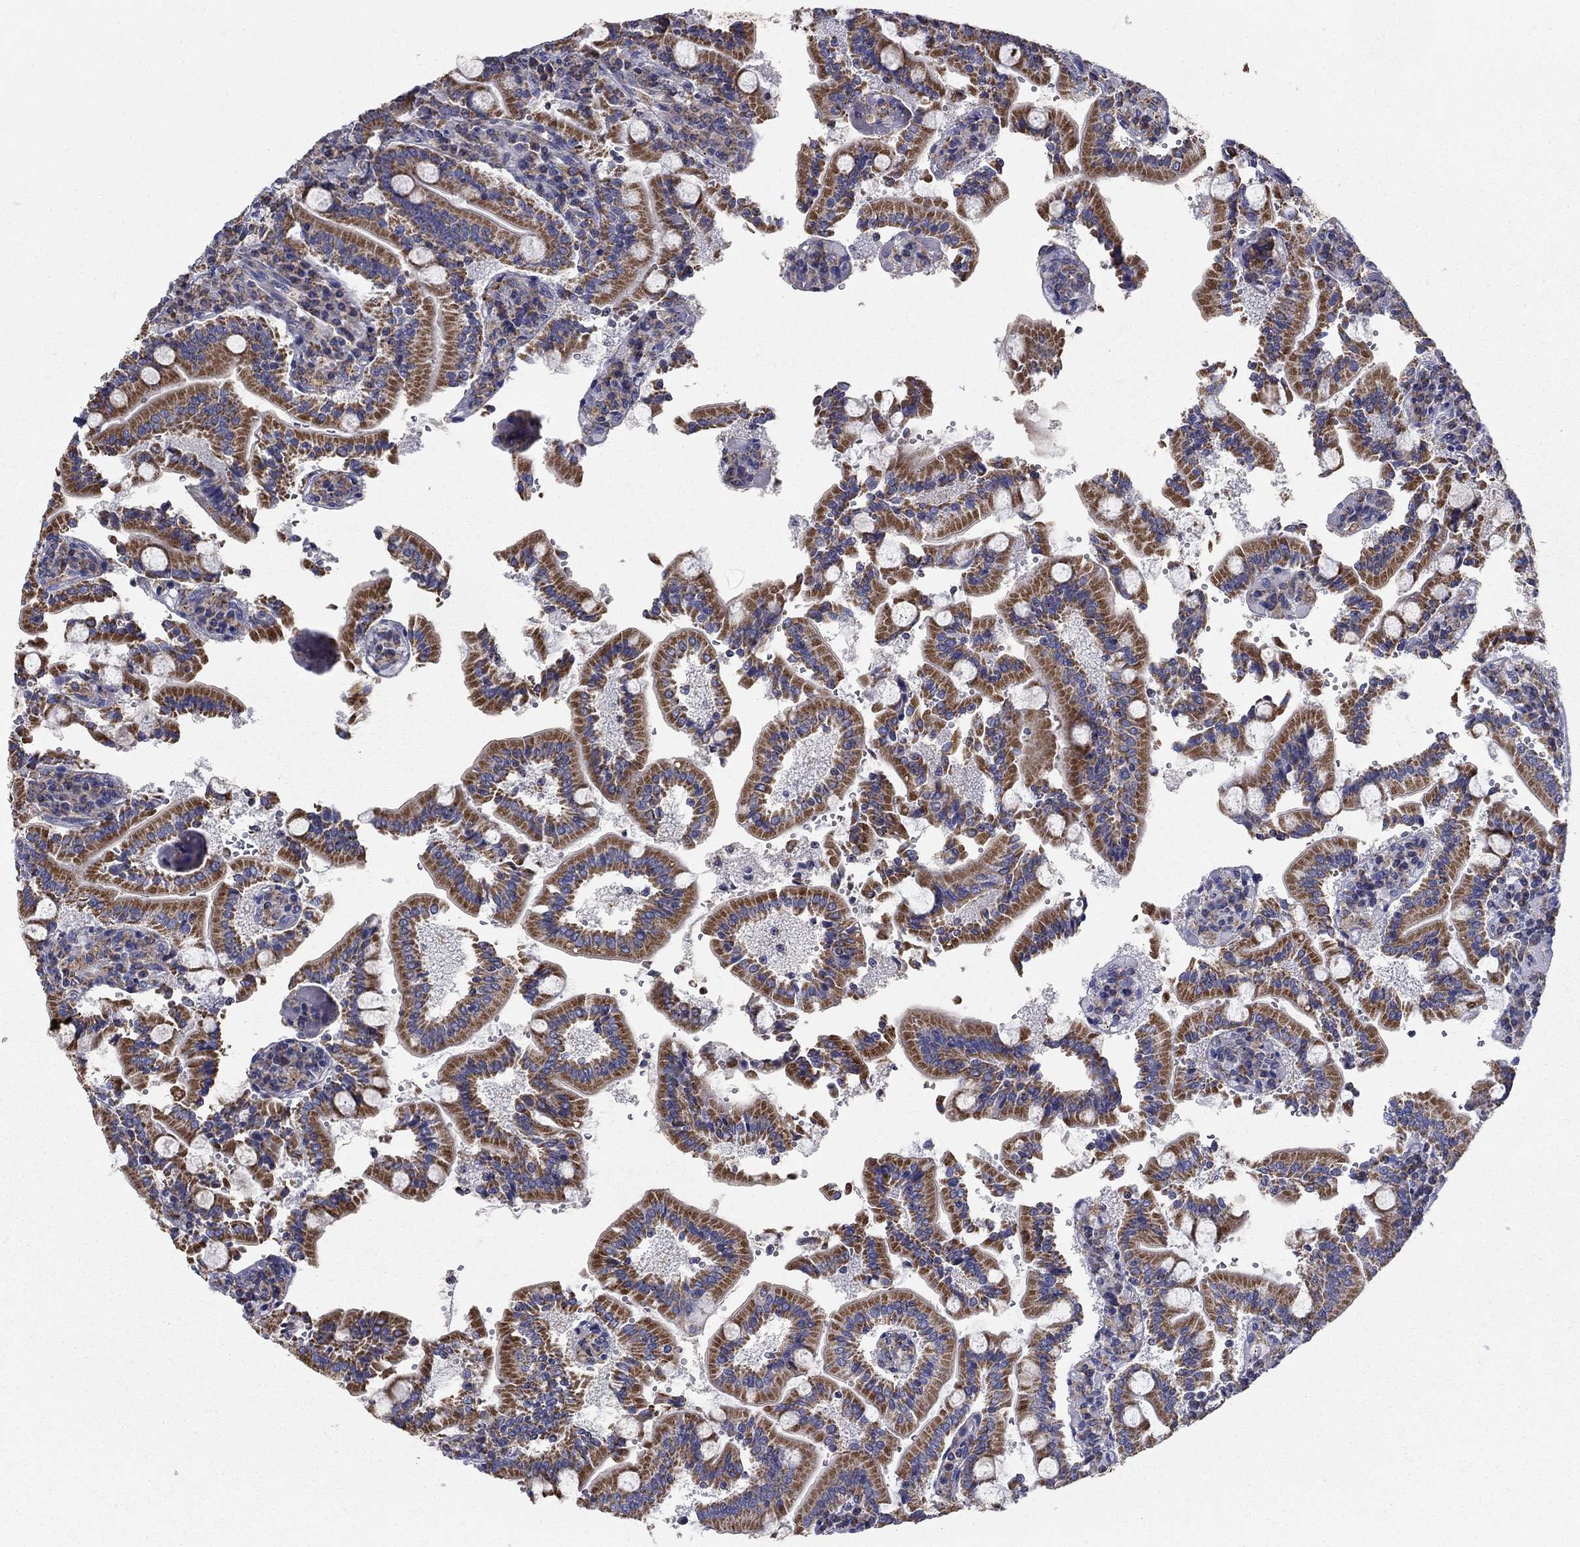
{"staining": {"intensity": "moderate", "quantity": "25%-75%", "location": "cytoplasmic/membranous"}, "tissue": "duodenum", "cell_type": "Glandular cells", "image_type": "normal", "snomed": [{"axis": "morphology", "description": "Normal tissue, NOS"}, {"axis": "topography", "description": "Duodenum"}], "caption": "Protein positivity by IHC demonstrates moderate cytoplasmic/membranous positivity in approximately 25%-75% of glandular cells in benign duodenum. The staining was performed using DAB (3,3'-diaminobenzidine), with brown indicating positive protein expression. Nuclei are stained blue with hematoxylin.", "gene": "NME5", "patient": {"sex": "female", "age": 62}}